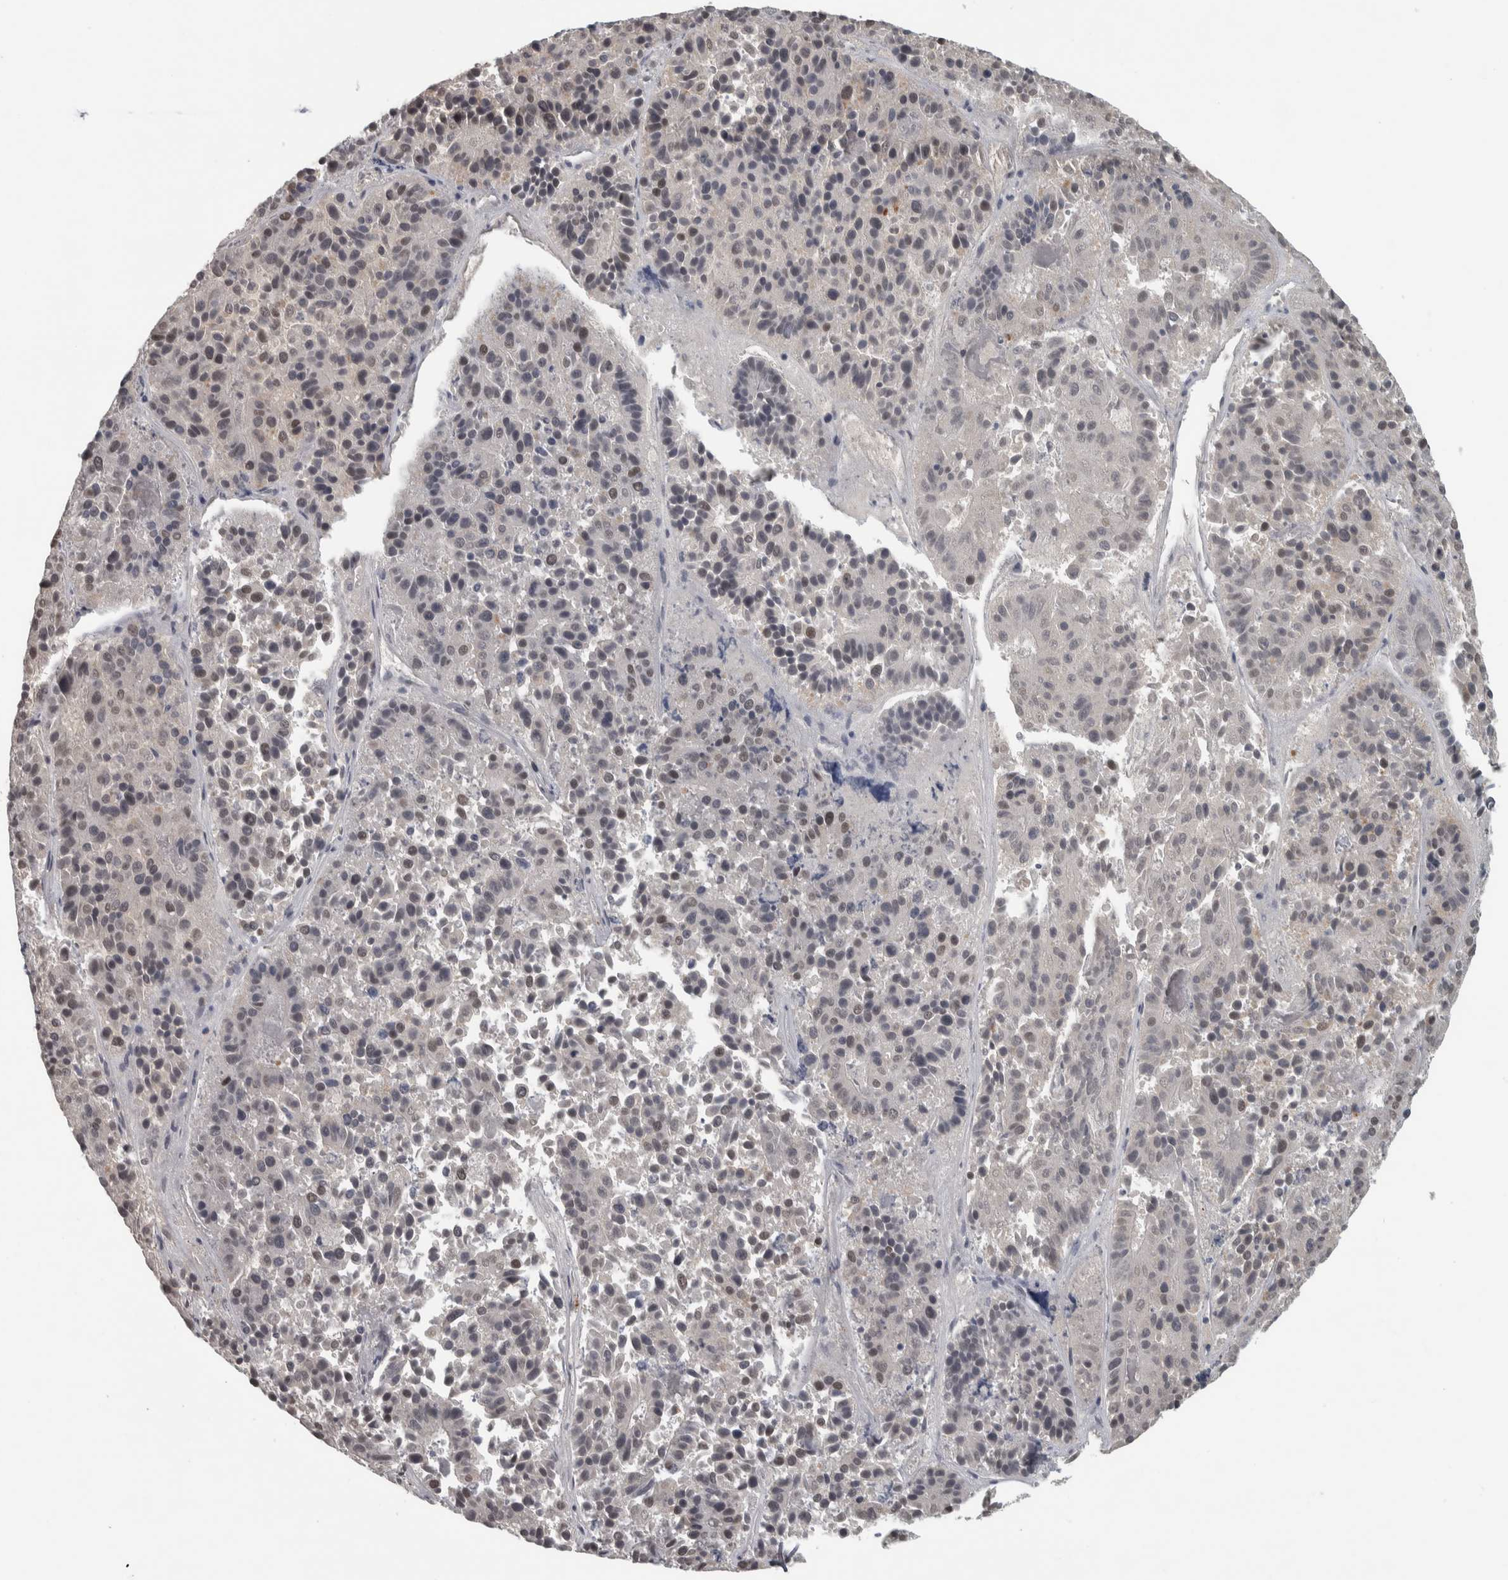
{"staining": {"intensity": "weak", "quantity": "<25%", "location": "nuclear"}, "tissue": "pancreatic cancer", "cell_type": "Tumor cells", "image_type": "cancer", "snomed": [{"axis": "morphology", "description": "Adenocarcinoma, NOS"}, {"axis": "topography", "description": "Pancreas"}], "caption": "Tumor cells show no significant protein staining in pancreatic cancer.", "gene": "DDX42", "patient": {"sex": "male", "age": 50}}